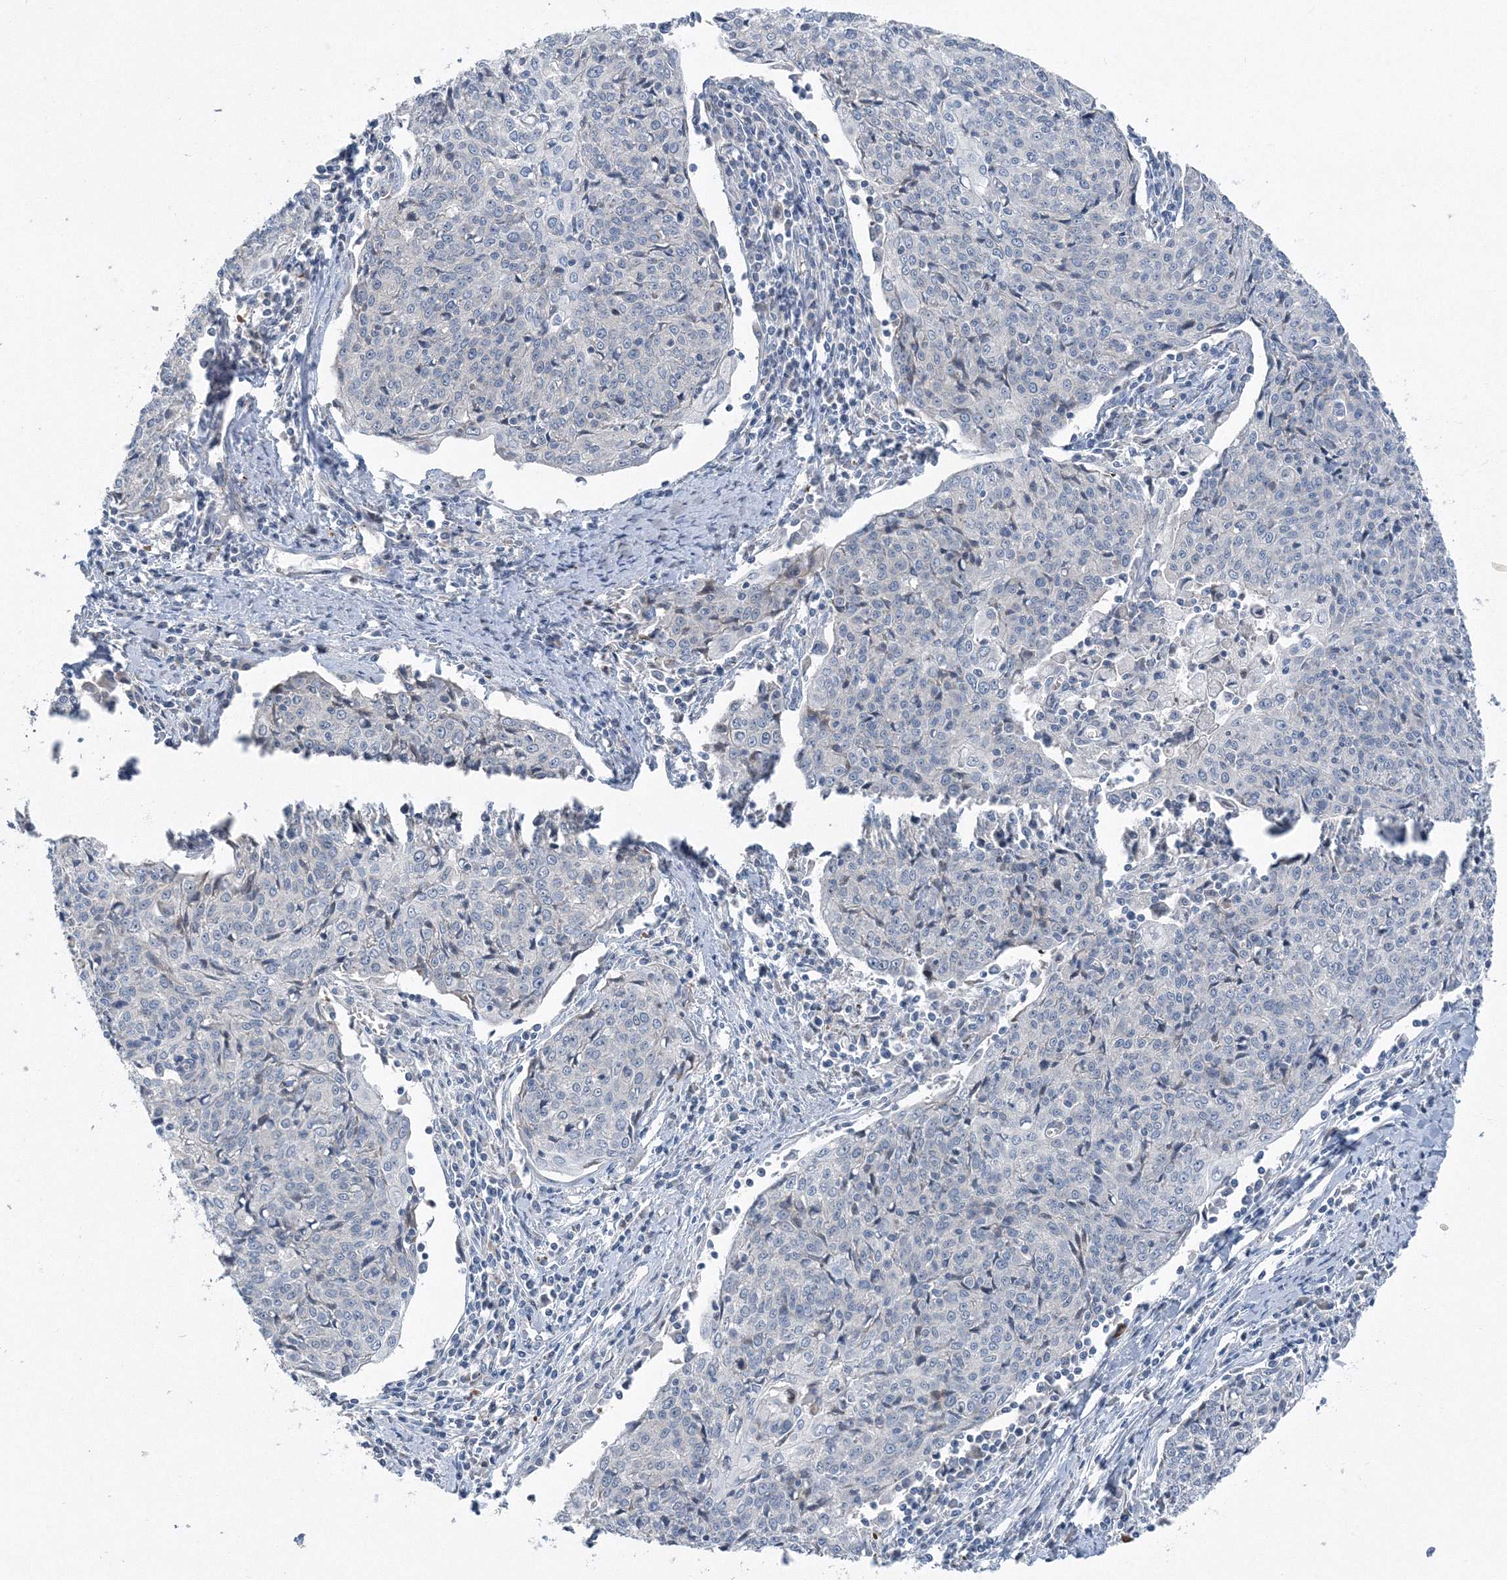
{"staining": {"intensity": "negative", "quantity": "none", "location": "none"}, "tissue": "cervical cancer", "cell_type": "Tumor cells", "image_type": "cancer", "snomed": [{"axis": "morphology", "description": "Squamous cell carcinoma, NOS"}, {"axis": "topography", "description": "Cervix"}], "caption": "The photomicrograph reveals no staining of tumor cells in squamous cell carcinoma (cervical).", "gene": "AASDH", "patient": {"sex": "female", "age": 48}}